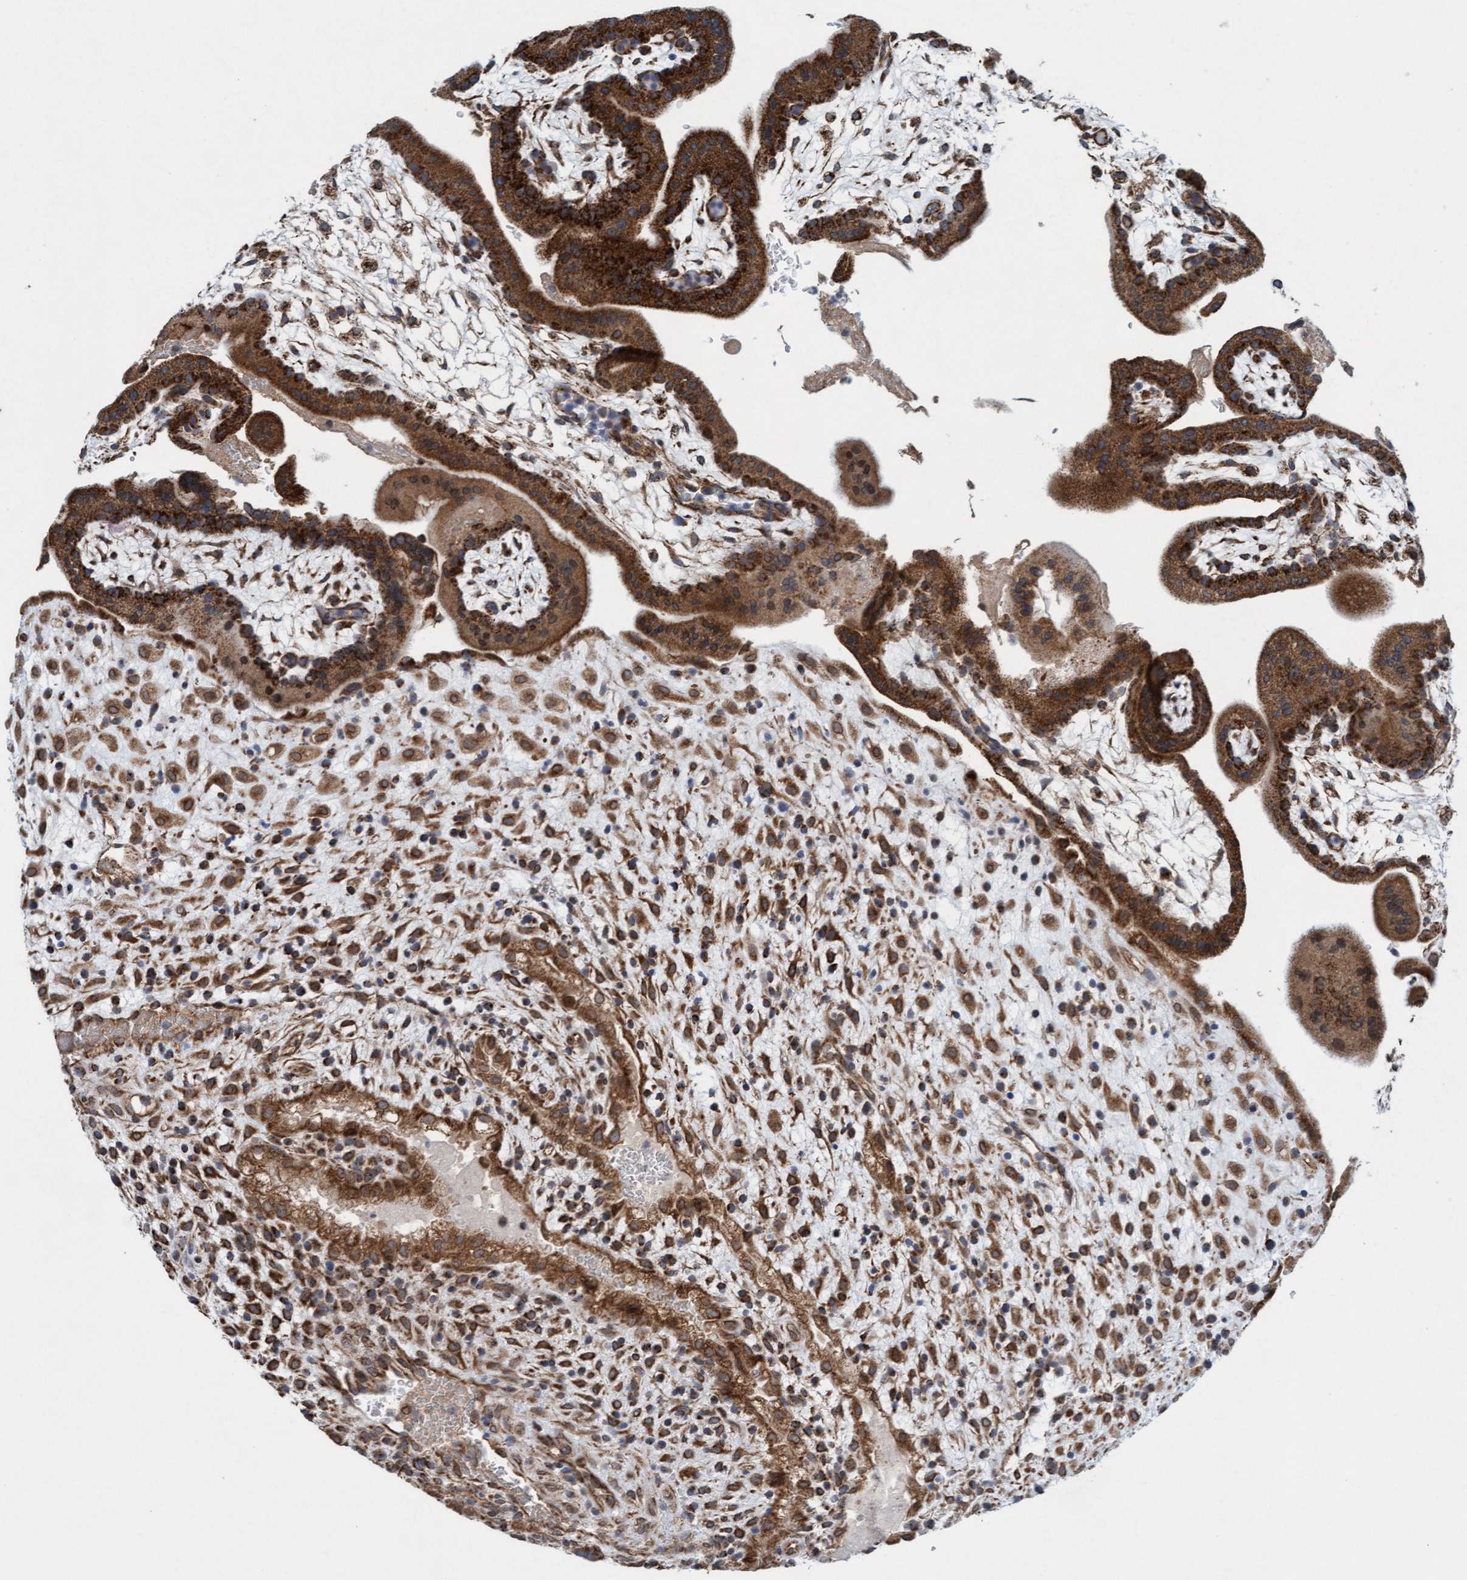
{"staining": {"intensity": "moderate", "quantity": ">75%", "location": "cytoplasmic/membranous"}, "tissue": "placenta", "cell_type": "Decidual cells", "image_type": "normal", "snomed": [{"axis": "morphology", "description": "Normal tissue, NOS"}, {"axis": "topography", "description": "Placenta"}], "caption": "This micrograph displays IHC staining of benign placenta, with medium moderate cytoplasmic/membranous expression in about >75% of decidual cells.", "gene": "MRPS23", "patient": {"sex": "female", "age": 35}}